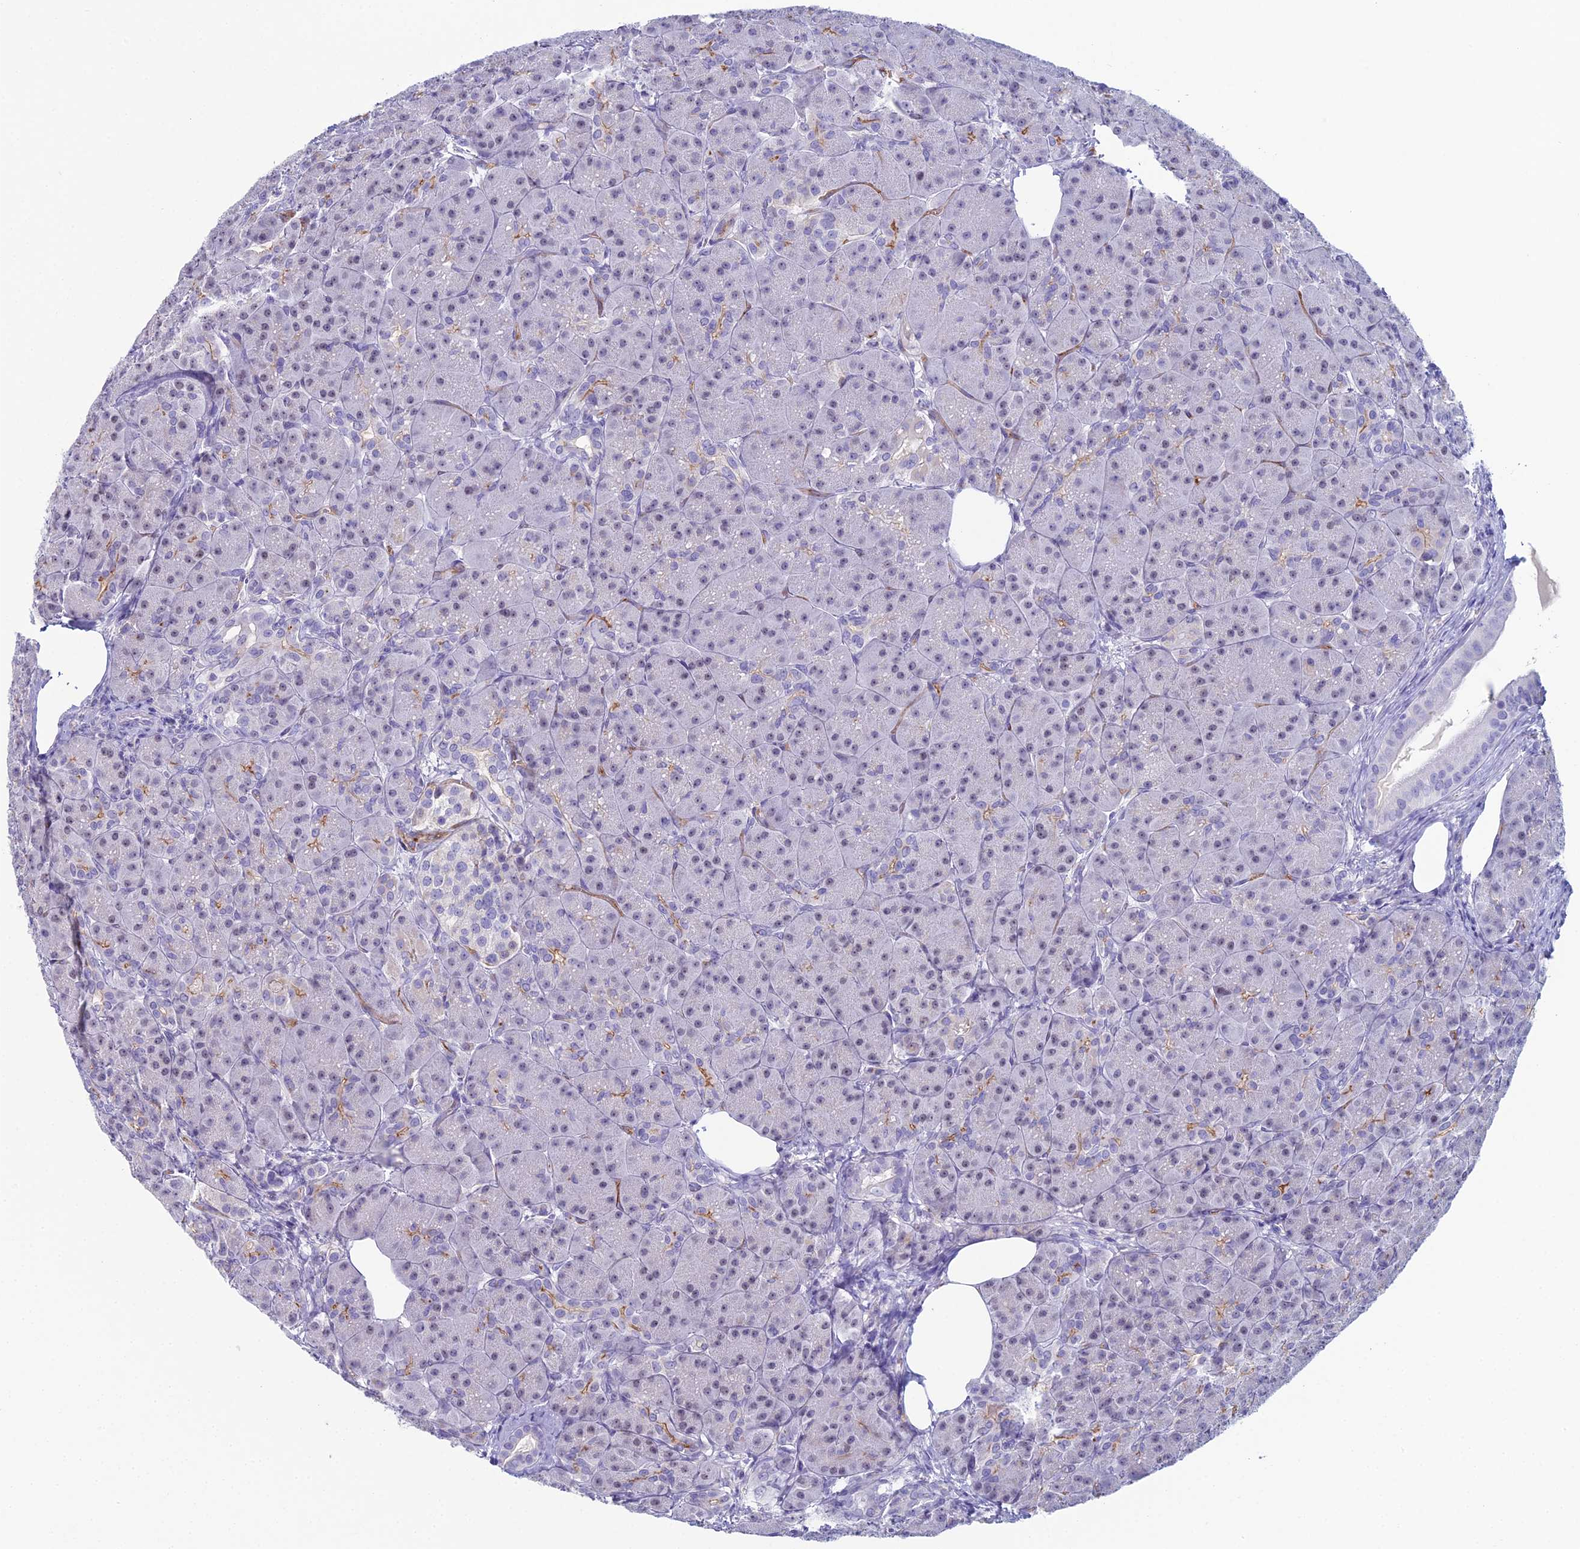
{"staining": {"intensity": "negative", "quantity": "none", "location": "none"}, "tissue": "pancreas", "cell_type": "Exocrine glandular cells", "image_type": "normal", "snomed": [{"axis": "morphology", "description": "Normal tissue, NOS"}, {"axis": "topography", "description": "Pancreas"}], "caption": "The photomicrograph demonstrates no significant positivity in exocrine glandular cells of pancreas.", "gene": "ACE", "patient": {"sex": "male", "age": 63}}